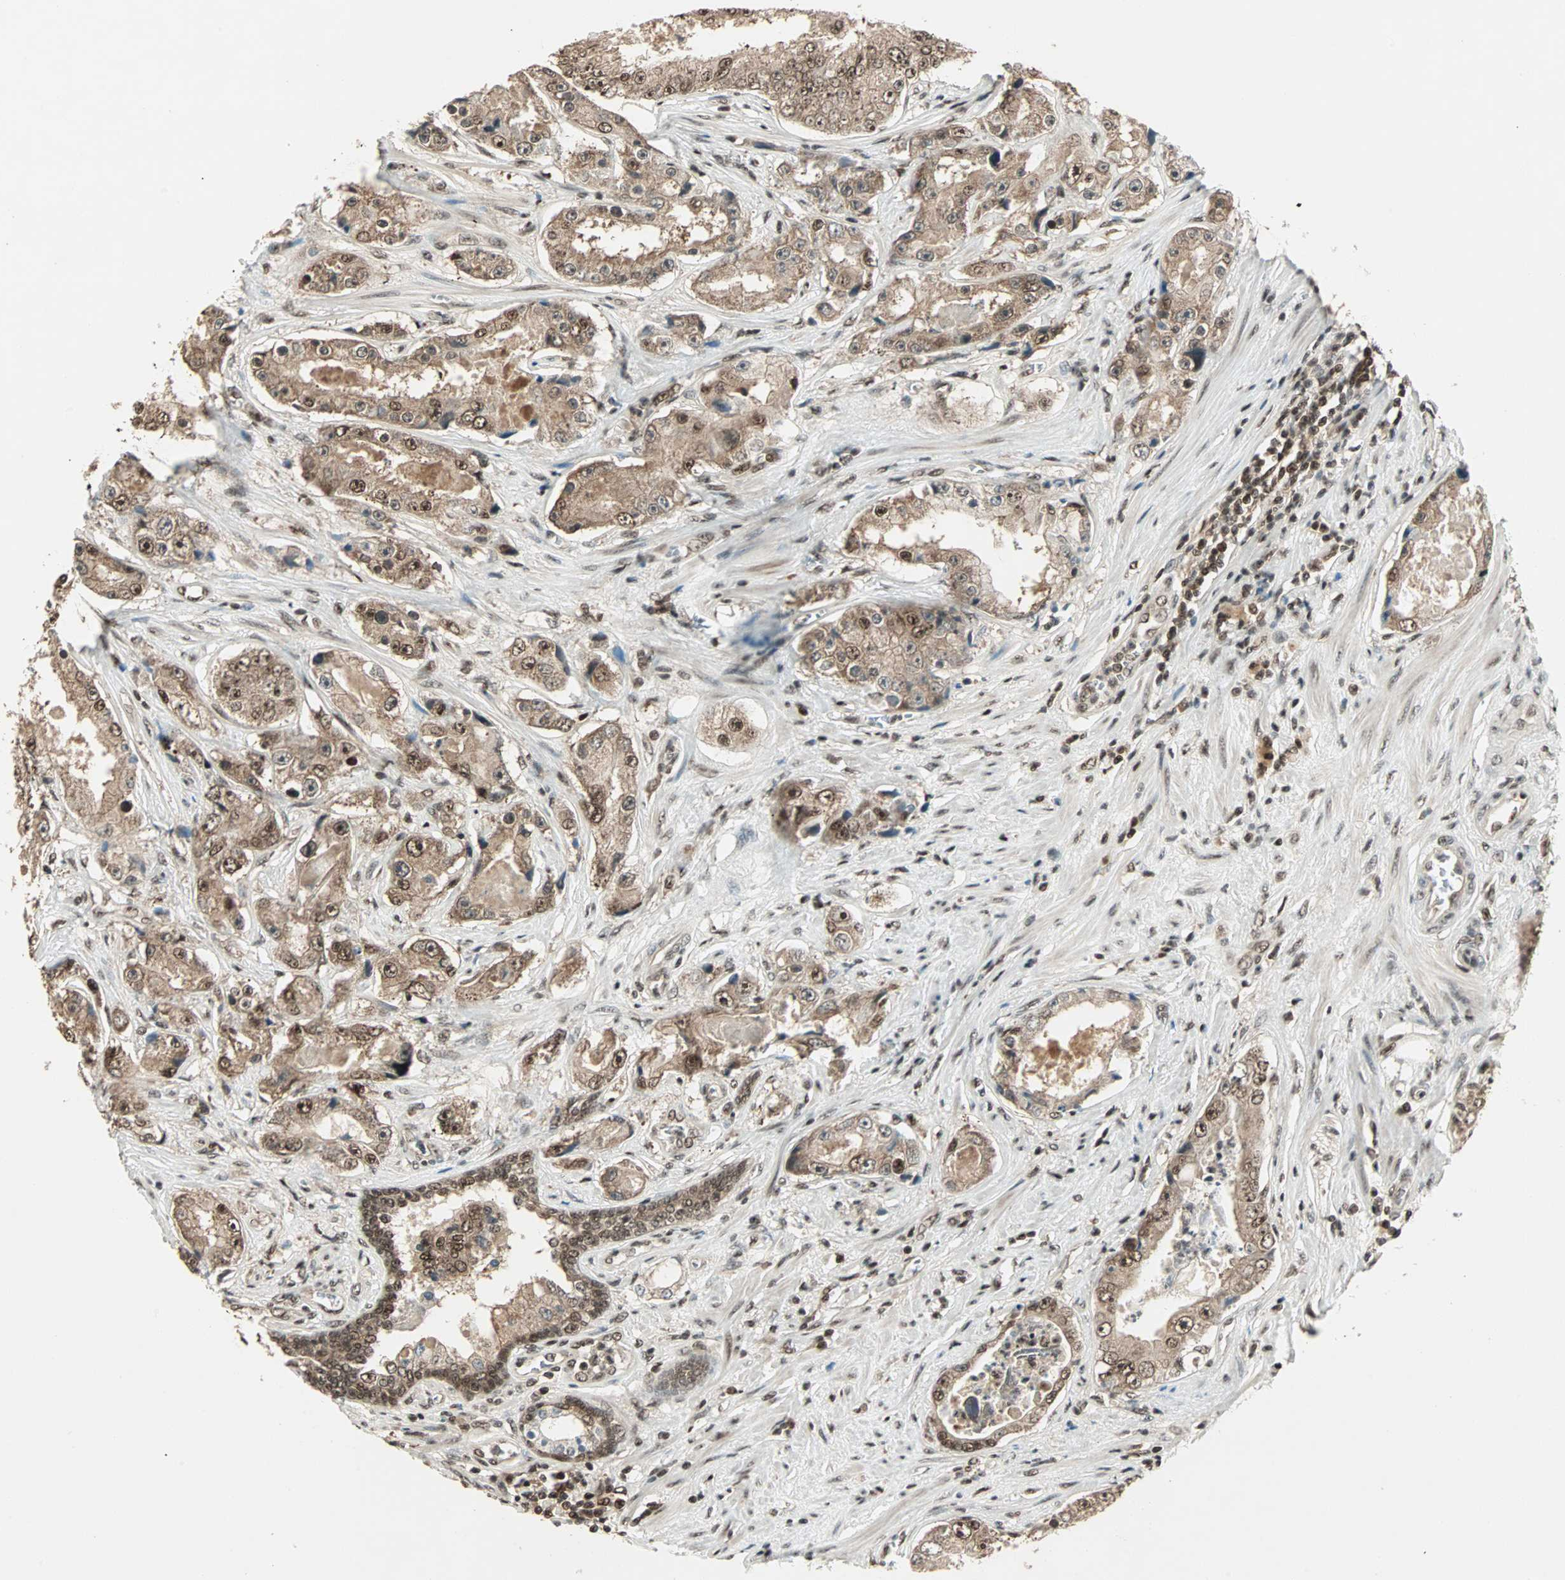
{"staining": {"intensity": "strong", "quantity": ">75%", "location": "cytoplasmic/membranous,nuclear"}, "tissue": "prostate cancer", "cell_type": "Tumor cells", "image_type": "cancer", "snomed": [{"axis": "morphology", "description": "Adenocarcinoma, High grade"}, {"axis": "topography", "description": "Prostate"}], "caption": "Prostate cancer (adenocarcinoma (high-grade)) stained with DAB (3,3'-diaminobenzidine) immunohistochemistry displays high levels of strong cytoplasmic/membranous and nuclear staining in approximately >75% of tumor cells.", "gene": "ZNF44", "patient": {"sex": "male", "age": 73}}